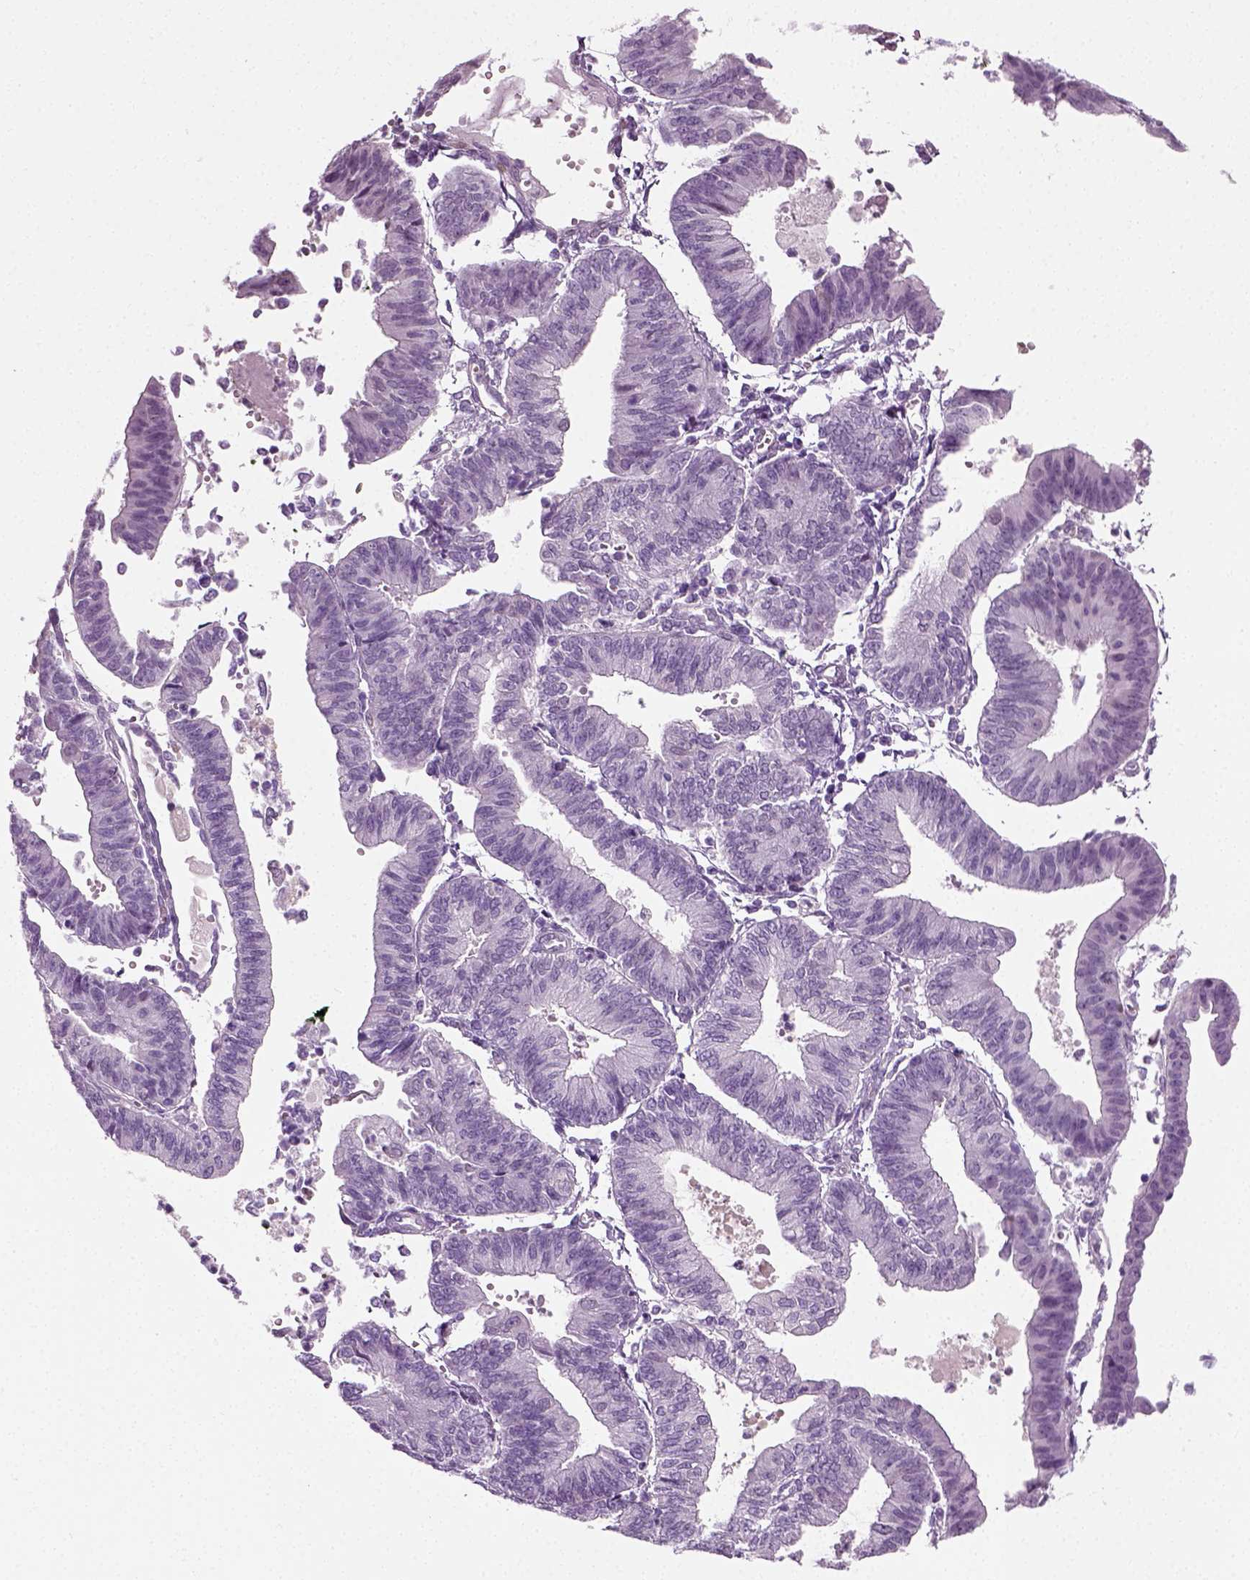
{"staining": {"intensity": "negative", "quantity": "none", "location": "none"}, "tissue": "endometrial cancer", "cell_type": "Tumor cells", "image_type": "cancer", "snomed": [{"axis": "morphology", "description": "Adenocarcinoma, NOS"}, {"axis": "topography", "description": "Endometrium"}], "caption": "Tumor cells are negative for brown protein staining in endometrial cancer.", "gene": "SPATA31E1", "patient": {"sex": "female", "age": 65}}